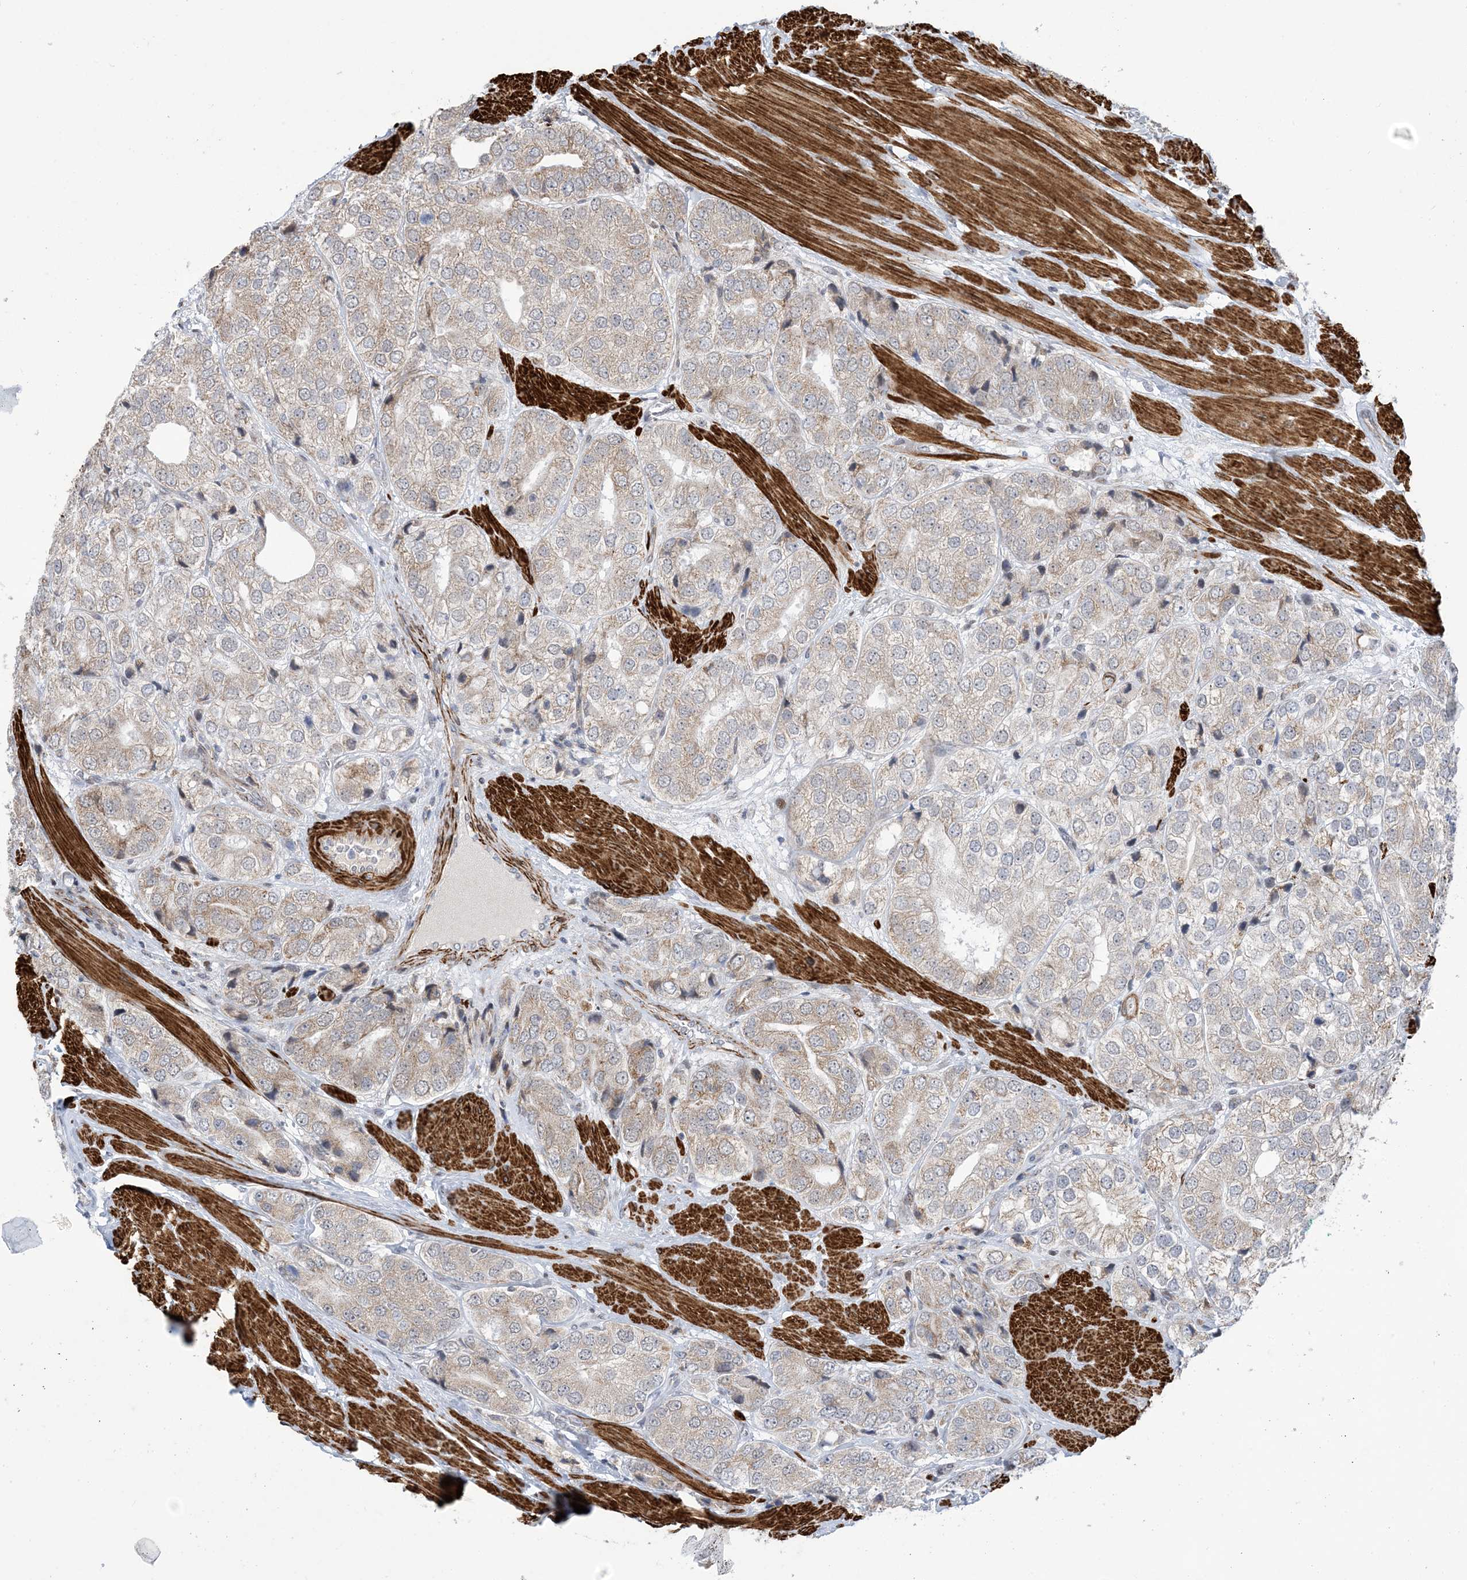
{"staining": {"intensity": "weak", "quantity": "25%-75%", "location": "cytoplasmic/membranous"}, "tissue": "prostate cancer", "cell_type": "Tumor cells", "image_type": "cancer", "snomed": [{"axis": "morphology", "description": "Adenocarcinoma, High grade"}, {"axis": "topography", "description": "Prostate"}], "caption": "Immunohistochemistry photomicrograph of neoplastic tissue: prostate cancer stained using immunohistochemistry (IHC) demonstrates low levels of weak protein expression localized specifically in the cytoplasmic/membranous of tumor cells, appearing as a cytoplasmic/membranous brown color.", "gene": "ZNF8", "patient": {"sex": "male", "age": 50}}